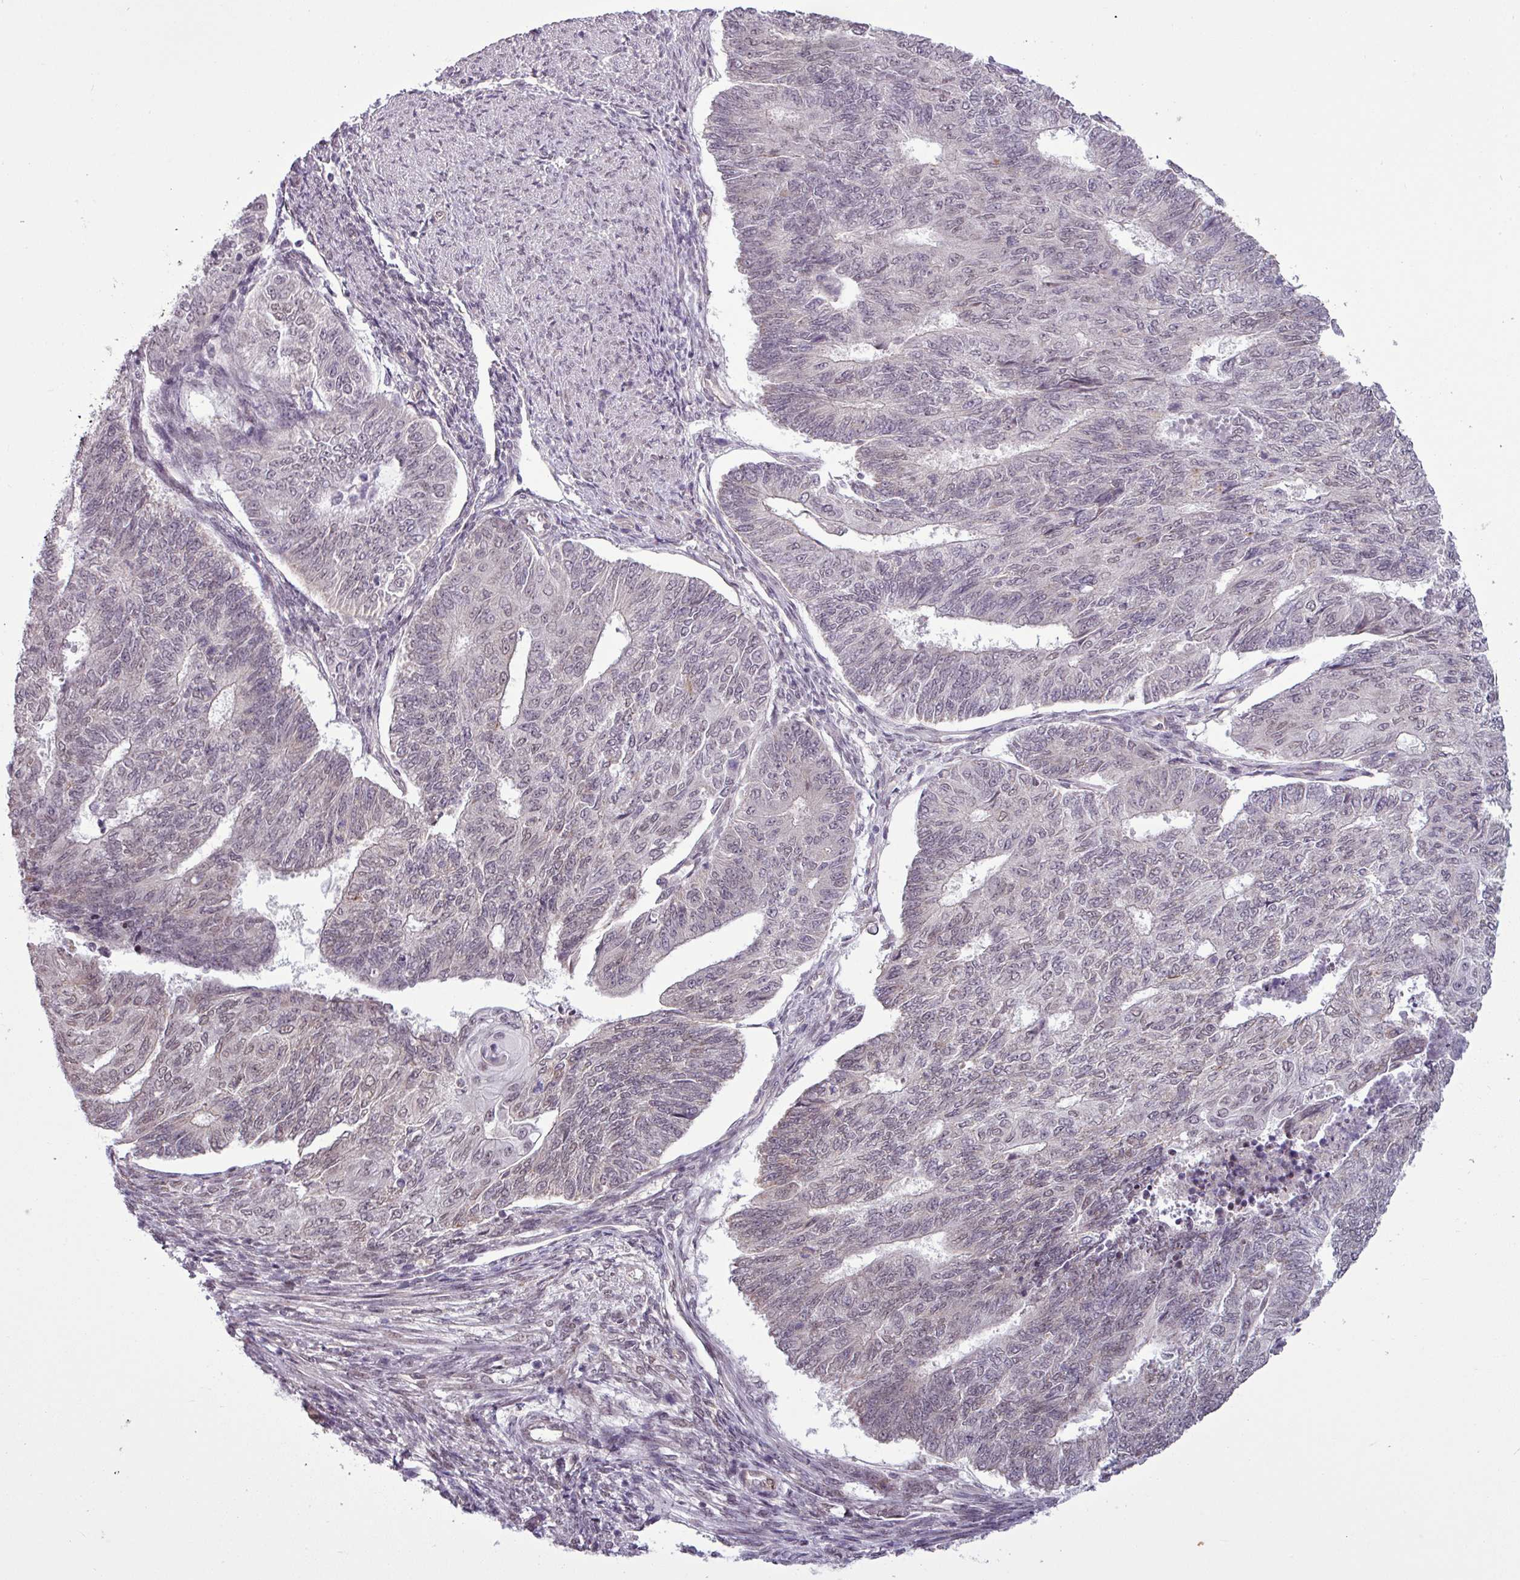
{"staining": {"intensity": "weak", "quantity": "<25%", "location": "nuclear"}, "tissue": "endometrial cancer", "cell_type": "Tumor cells", "image_type": "cancer", "snomed": [{"axis": "morphology", "description": "Adenocarcinoma, NOS"}, {"axis": "topography", "description": "Endometrium"}], "caption": "Immunohistochemistry (IHC) image of neoplastic tissue: human endometrial adenocarcinoma stained with DAB shows no significant protein positivity in tumor cells. (IHC, brightfield microscopy, high magnification).", "gene": "GPT2", "patient": {"sex": "female", "age": 32}}